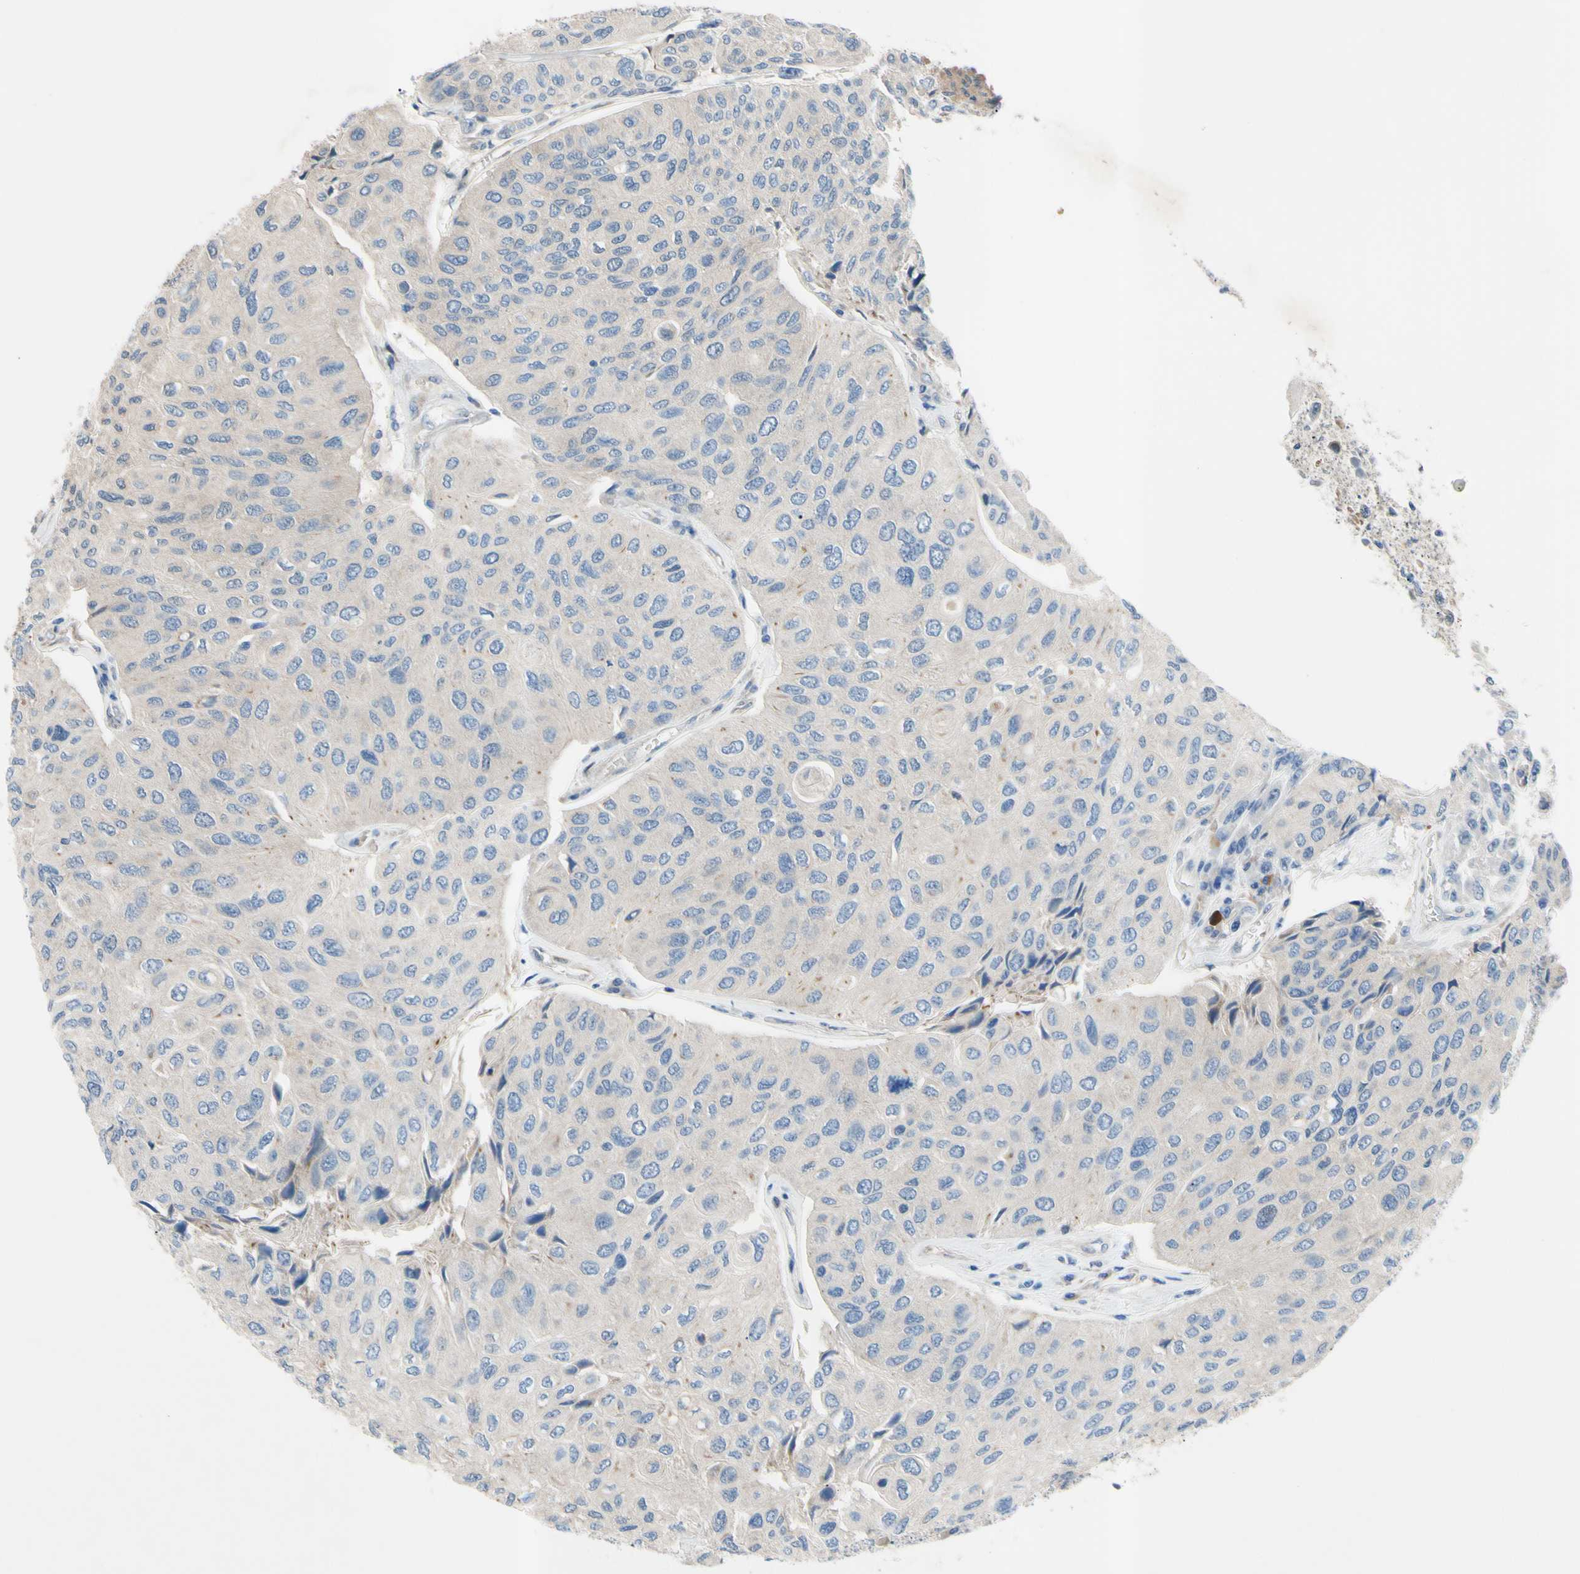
{"staining": {"intensity": "negative", "quantity": "none", "location": "none"}, "tissue": "urothelial cancer", "cell_type": "Tumor cells", "image_type": "cancer", "snomed": [{"axis": "morphology", "description": "Urothelial carcinoma, High grade"}, {"axis": "topography", "description": "Urinary bladder"}], "caption": "A high-resolution photomicrograph shows immunohistochemistry (IHC) staining of urothelial cancer, which displays no significant positivity in tumor cells.", "gene": "SVIL", "patient": {"sex": "male", "age": 66}}